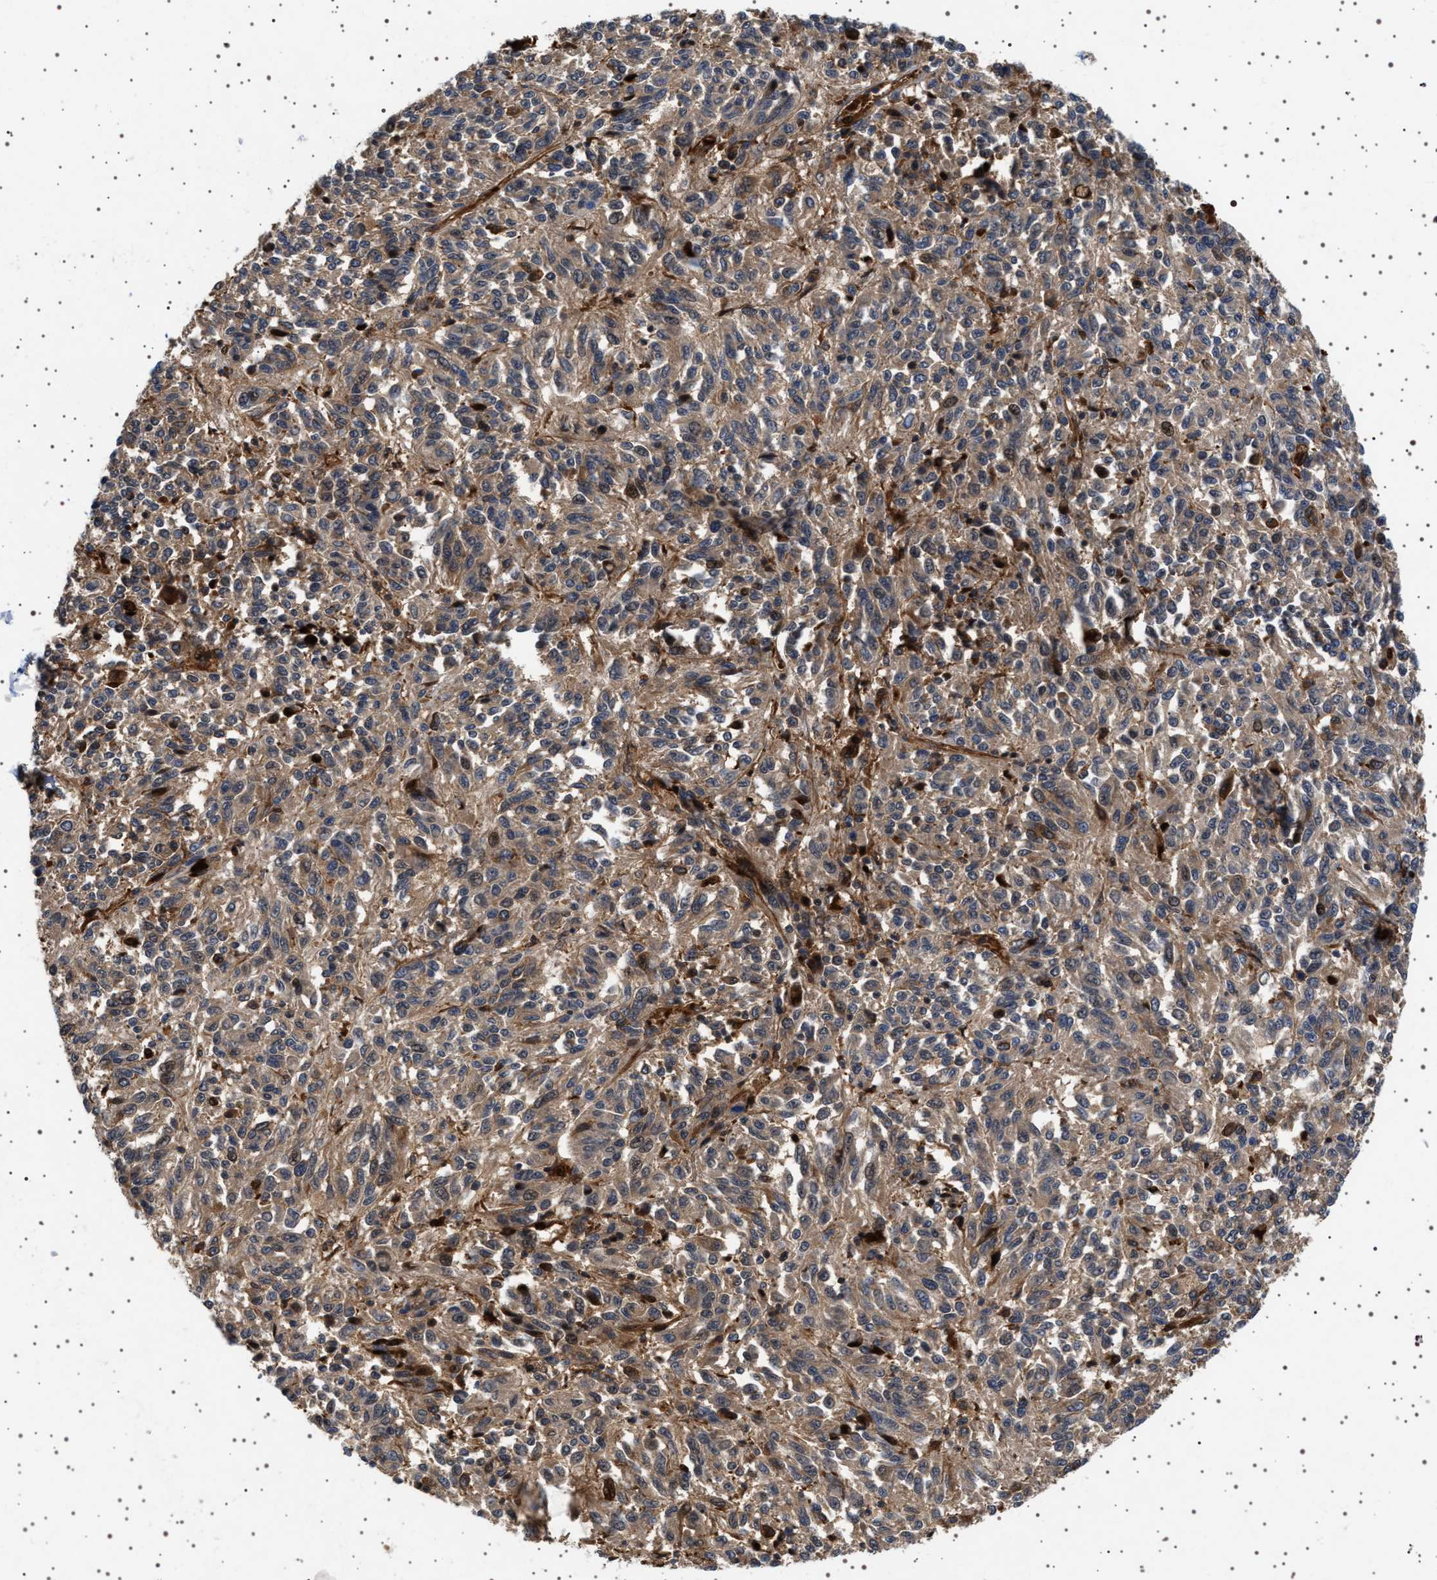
{"staining": {"intensity": "moderate", "quantity": ">75%", "location": "cytoplasmic/membranous"}, "tissue": "melanoma", "cell_type": "Tumor cells", "image_type": "cancer", "snomed": [{"axis": "morphology", "description": "Malignant melanoma, Metastatic site"}, {"axis": "topography", "description": "Lung"}], "caption": "Approximately >75% of tumor cells in melanoma demonstrate moderate cytoplasmic/membranous protein staining as visualized by brown immunohistochemical staining.", "gene": "FICD", "patient": {"sex": "male", "age": 64}}